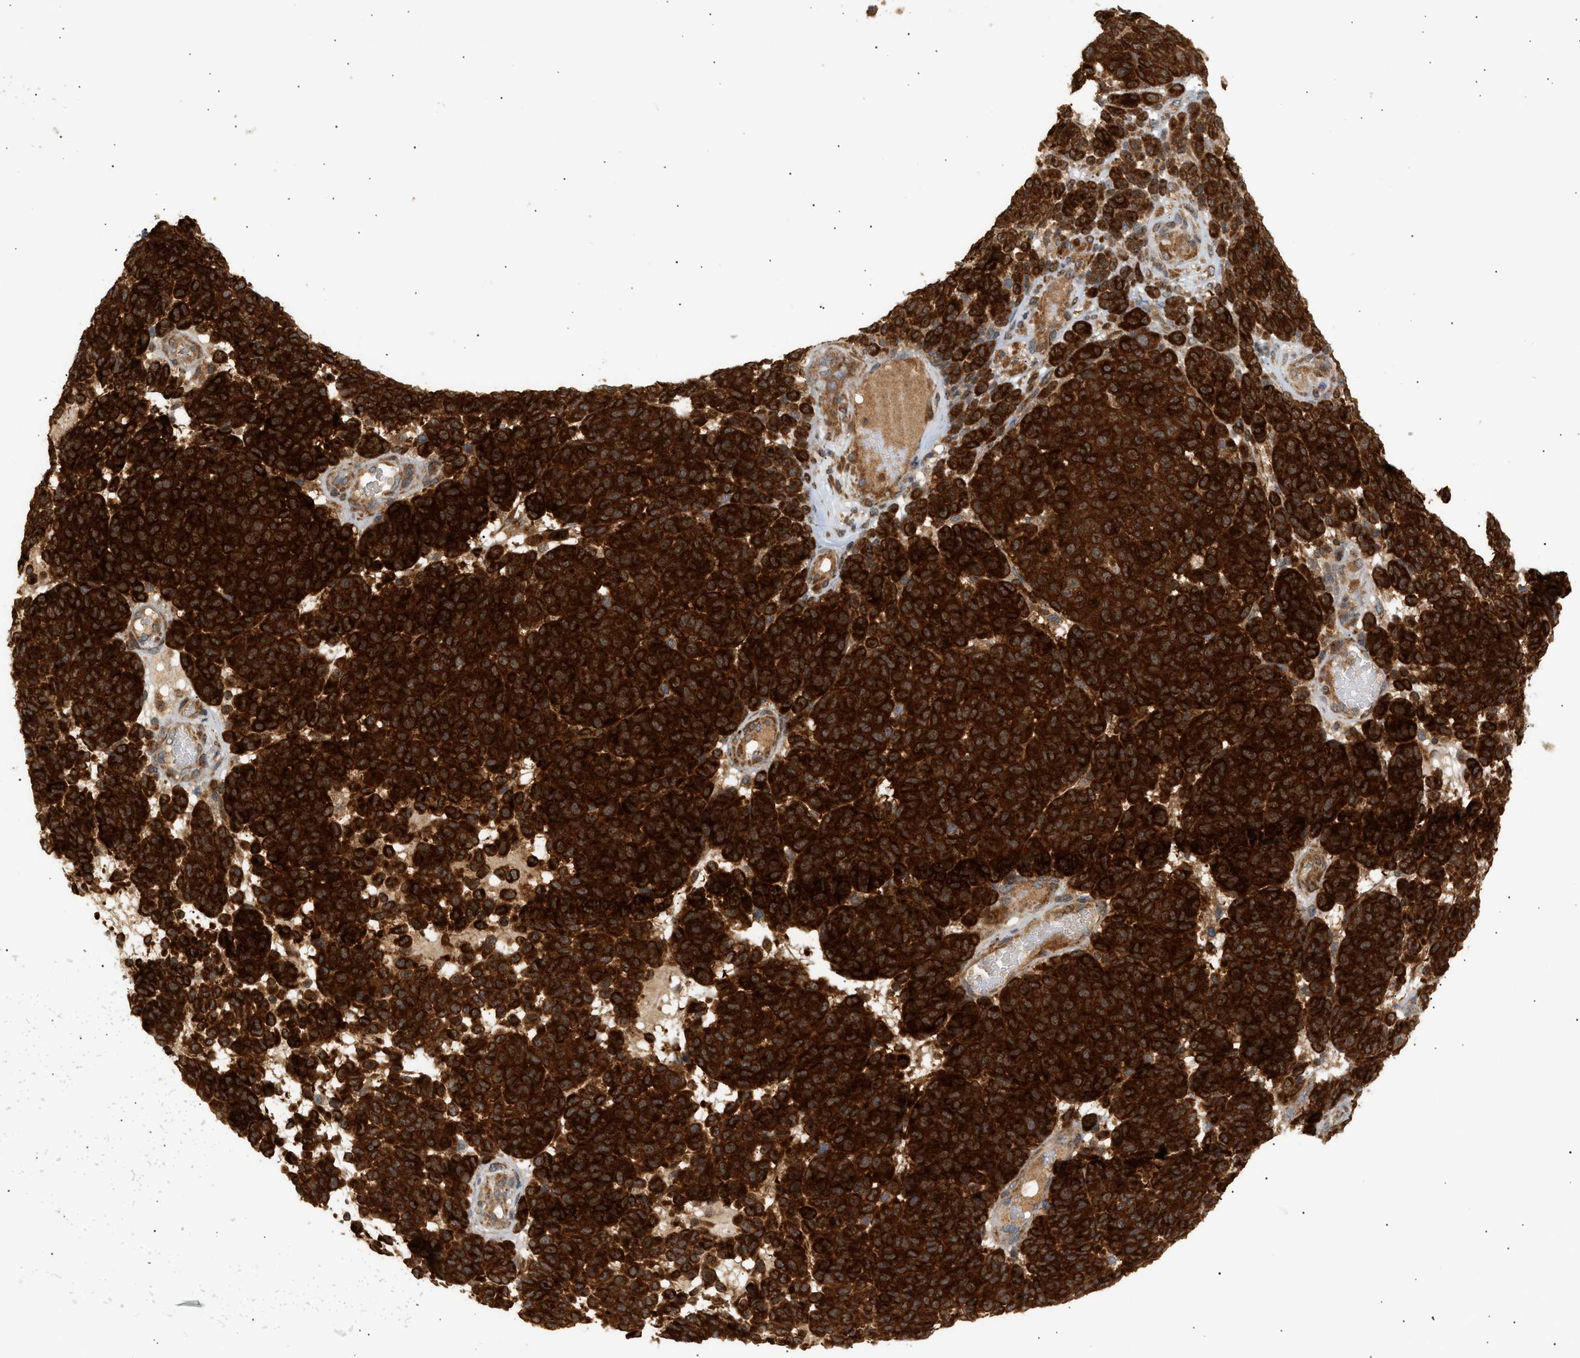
{"staining": {"intensity": "strong", "quantity": ">75%", "location": "cytoplasmic/membranous"}, "tissue": "melanoma", "cell_type": "Tumor cells", "image_type": "cancer", "snomed": [{"axis": "morphology", "description": "Malignant melanoma, NOS"}, {"axis": "topography", "description": "Skin"}], "caption": "Malignant melanoma was stained to show a protein in brown. There is high levels of strong cytoplasmic/membranous positivity in about >75% of tumor cells.", "gene": "SHC1", "patient": {"sex": "male", "age": 59}}